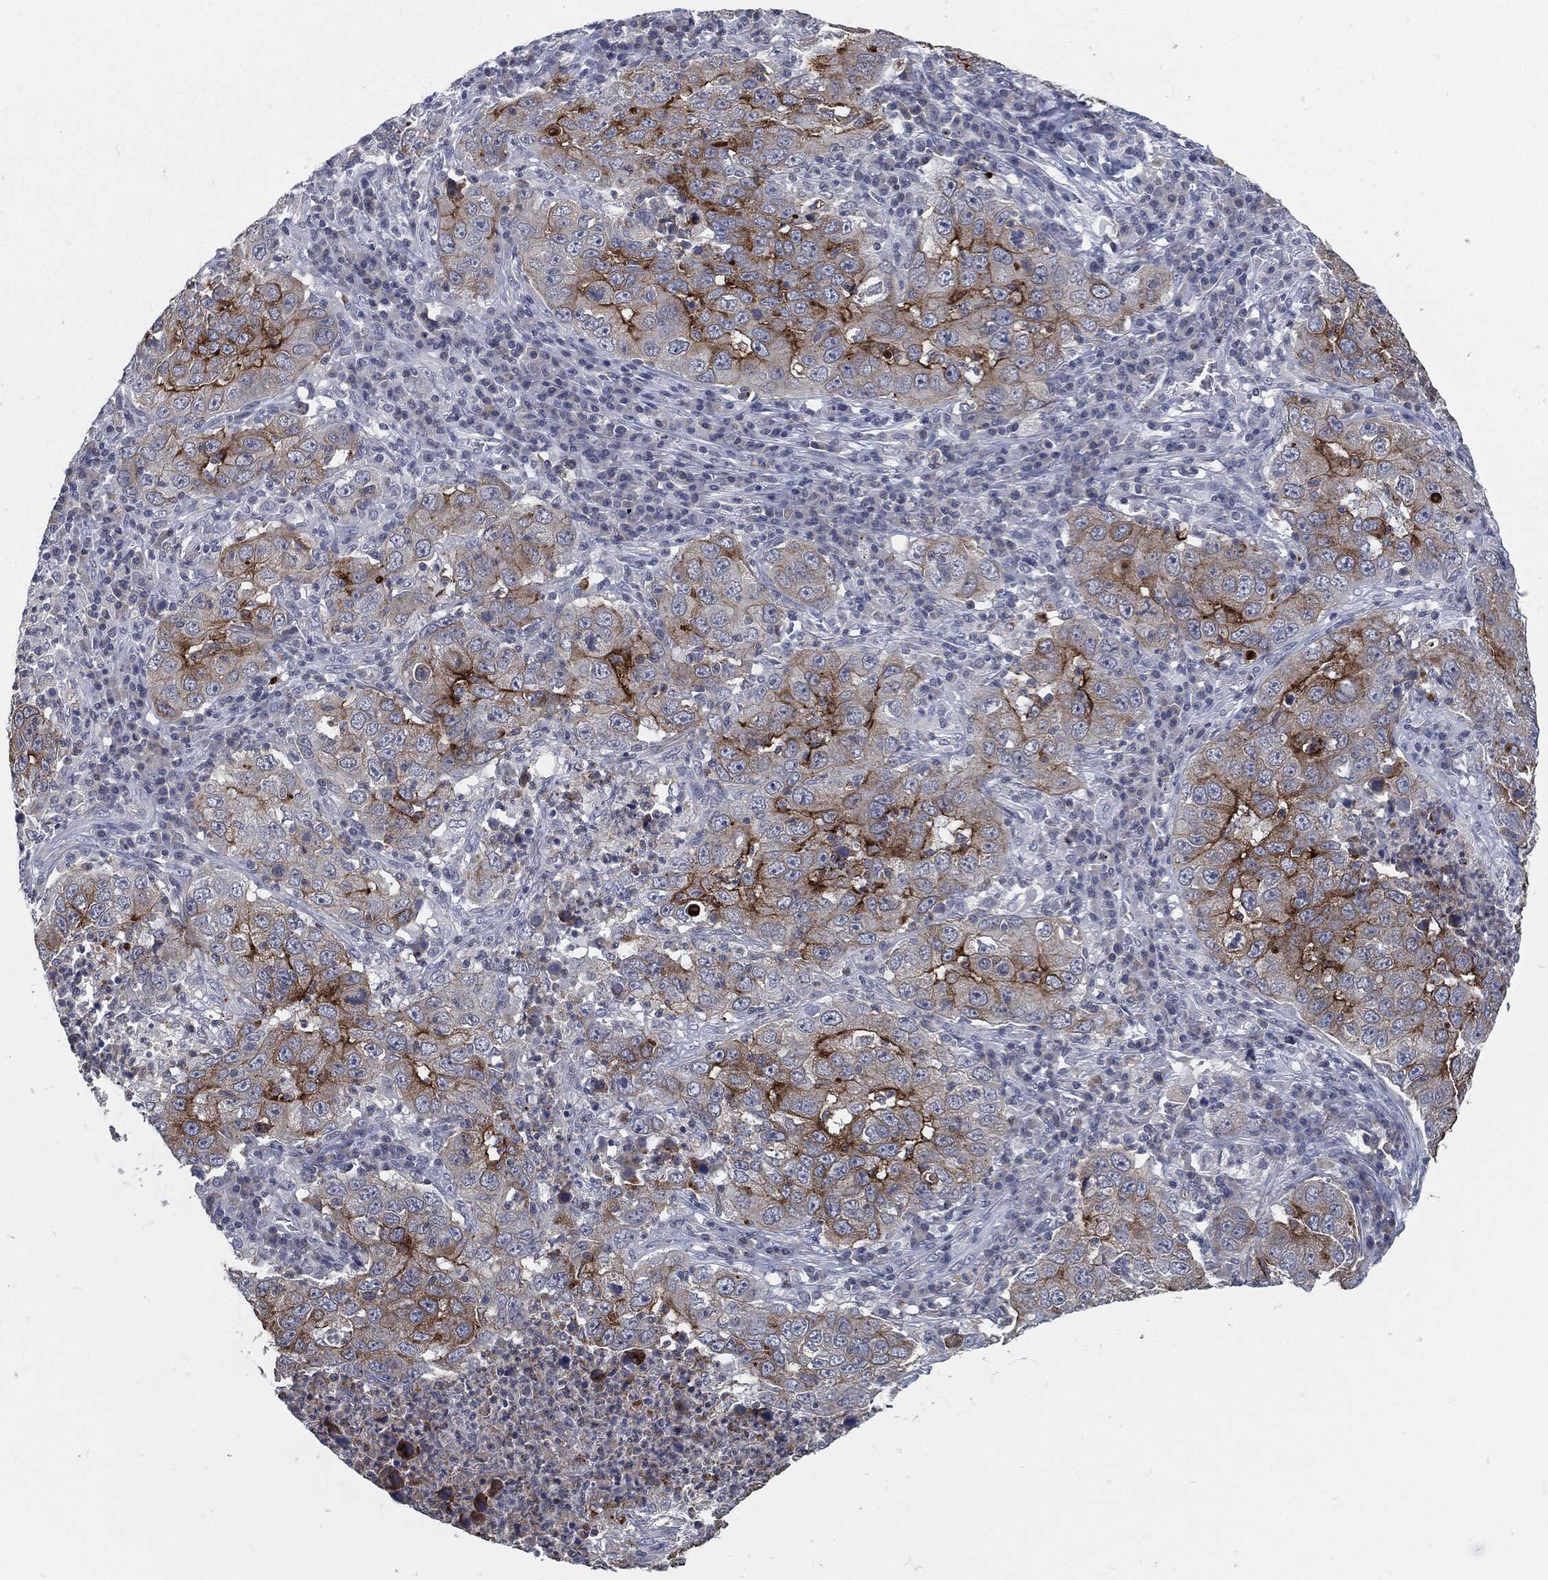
{"staining": {"intensity": "strong", "quantity": "<25%", "location": "cytoplasmic/membranous"}, "tissue": "lung cancer", "cell_type": "Tumor cells", "image_type": "cancer", "snomed": [{"axis": "morphology", "description": "Adenocarcinoma, NOS"}, {"axis": "topography", "description": "Lung"}], "caption": "Lung cancer (adenocarcinoma) was stained to show a protein in brown. There is medium levels of strong cytoplasmic/membranous staining in about <25% of tumor cells.", "gene": "PROM1", "patient": {"sex": "male", "age": 73}}